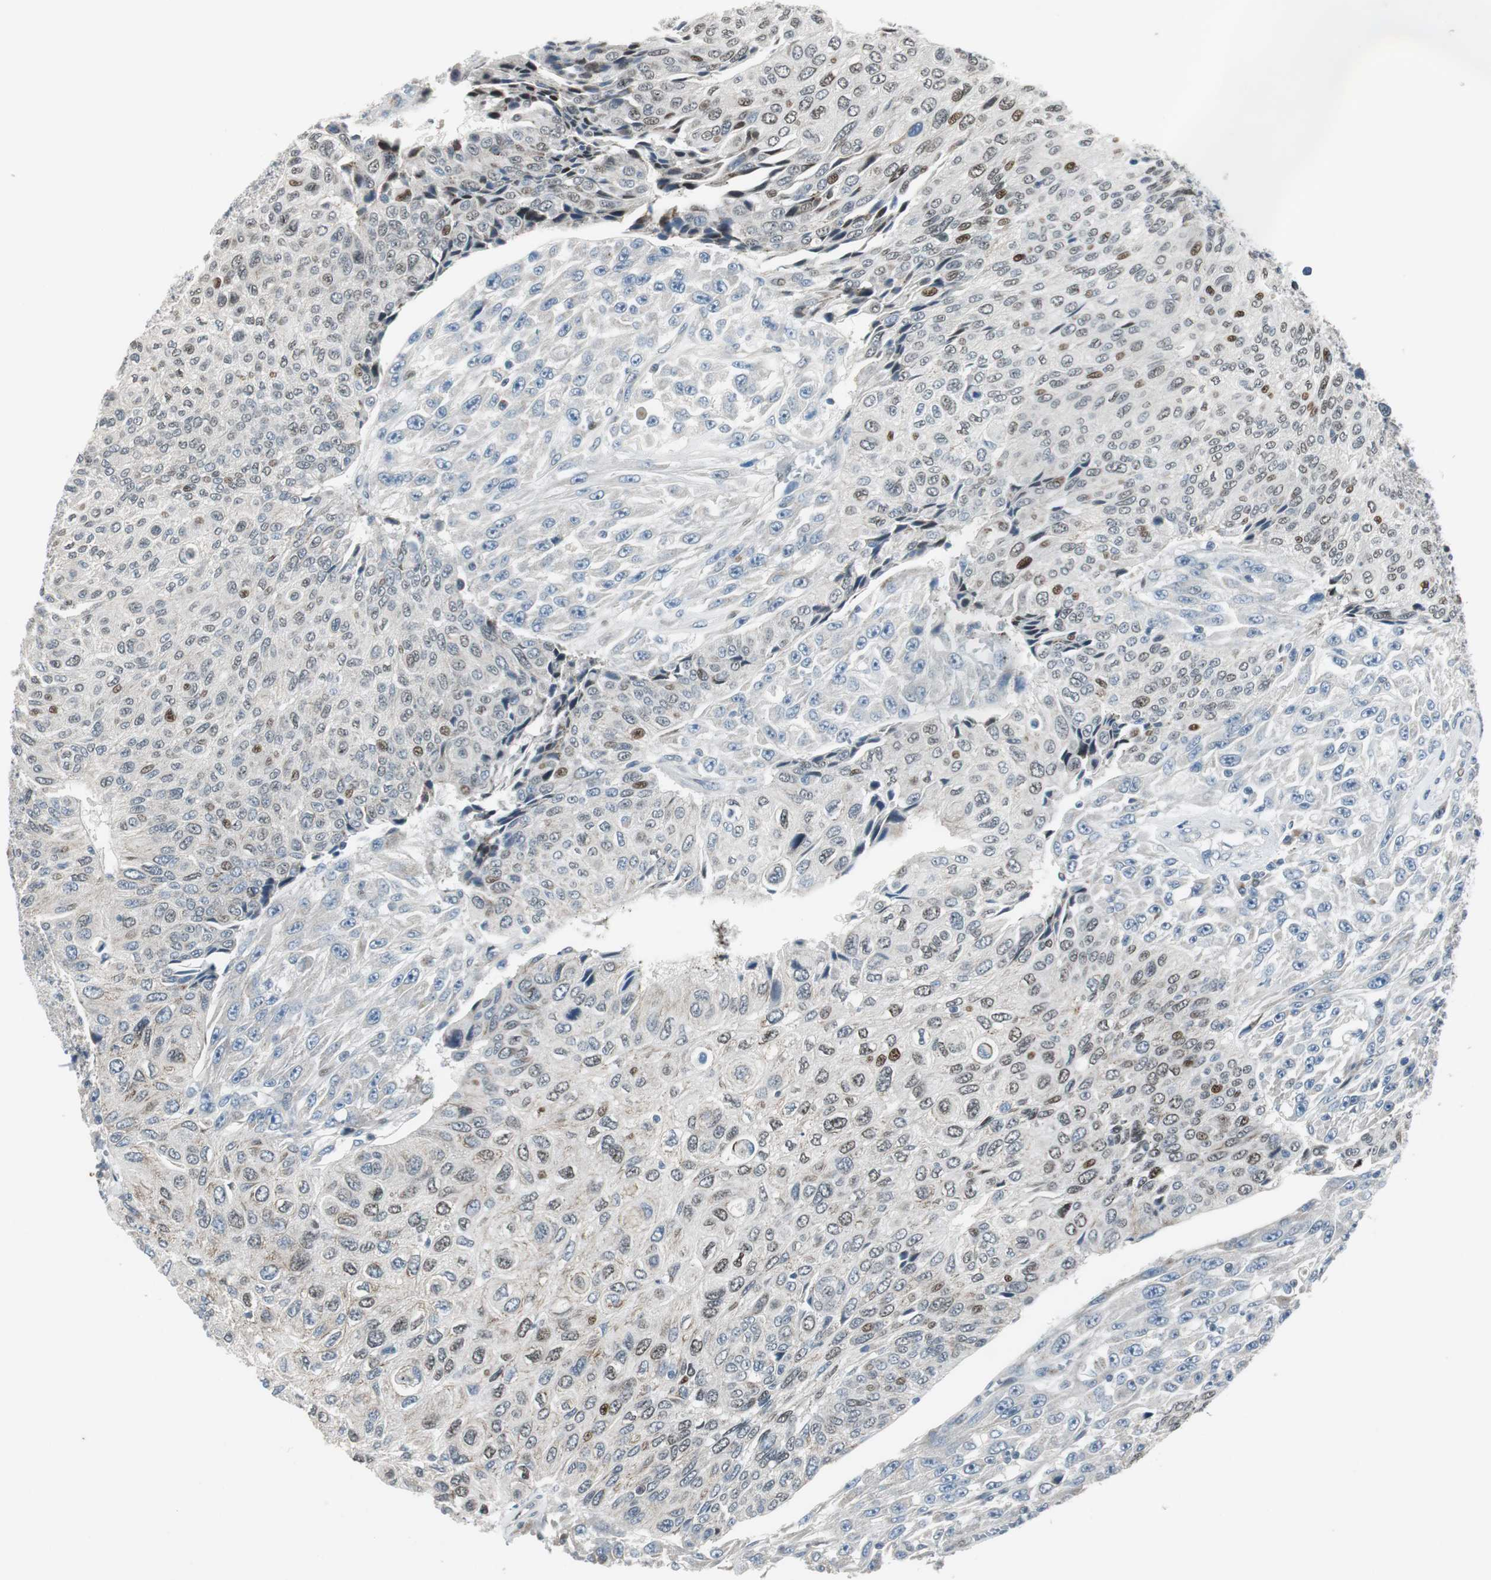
{"staining": {"intensity": "strong", "quantity": "<25%", "location": "nuclear"}, "tissue": "urothelial cancer", "cell_type": "Tumor cells", "image_type": "cancer", "snomed": [{"axis": "morphology", "description": "Urothelial carcinoma, High grade"}, {"axis": "topography", "description": "Urinary bladder"}], "caption": "A brown stain highlights strong nuclear positivity of a protein in human urothelial cancer tumor cells.", "gene": "AJUBA", "patient": {"sex": "male", "age": 66}}